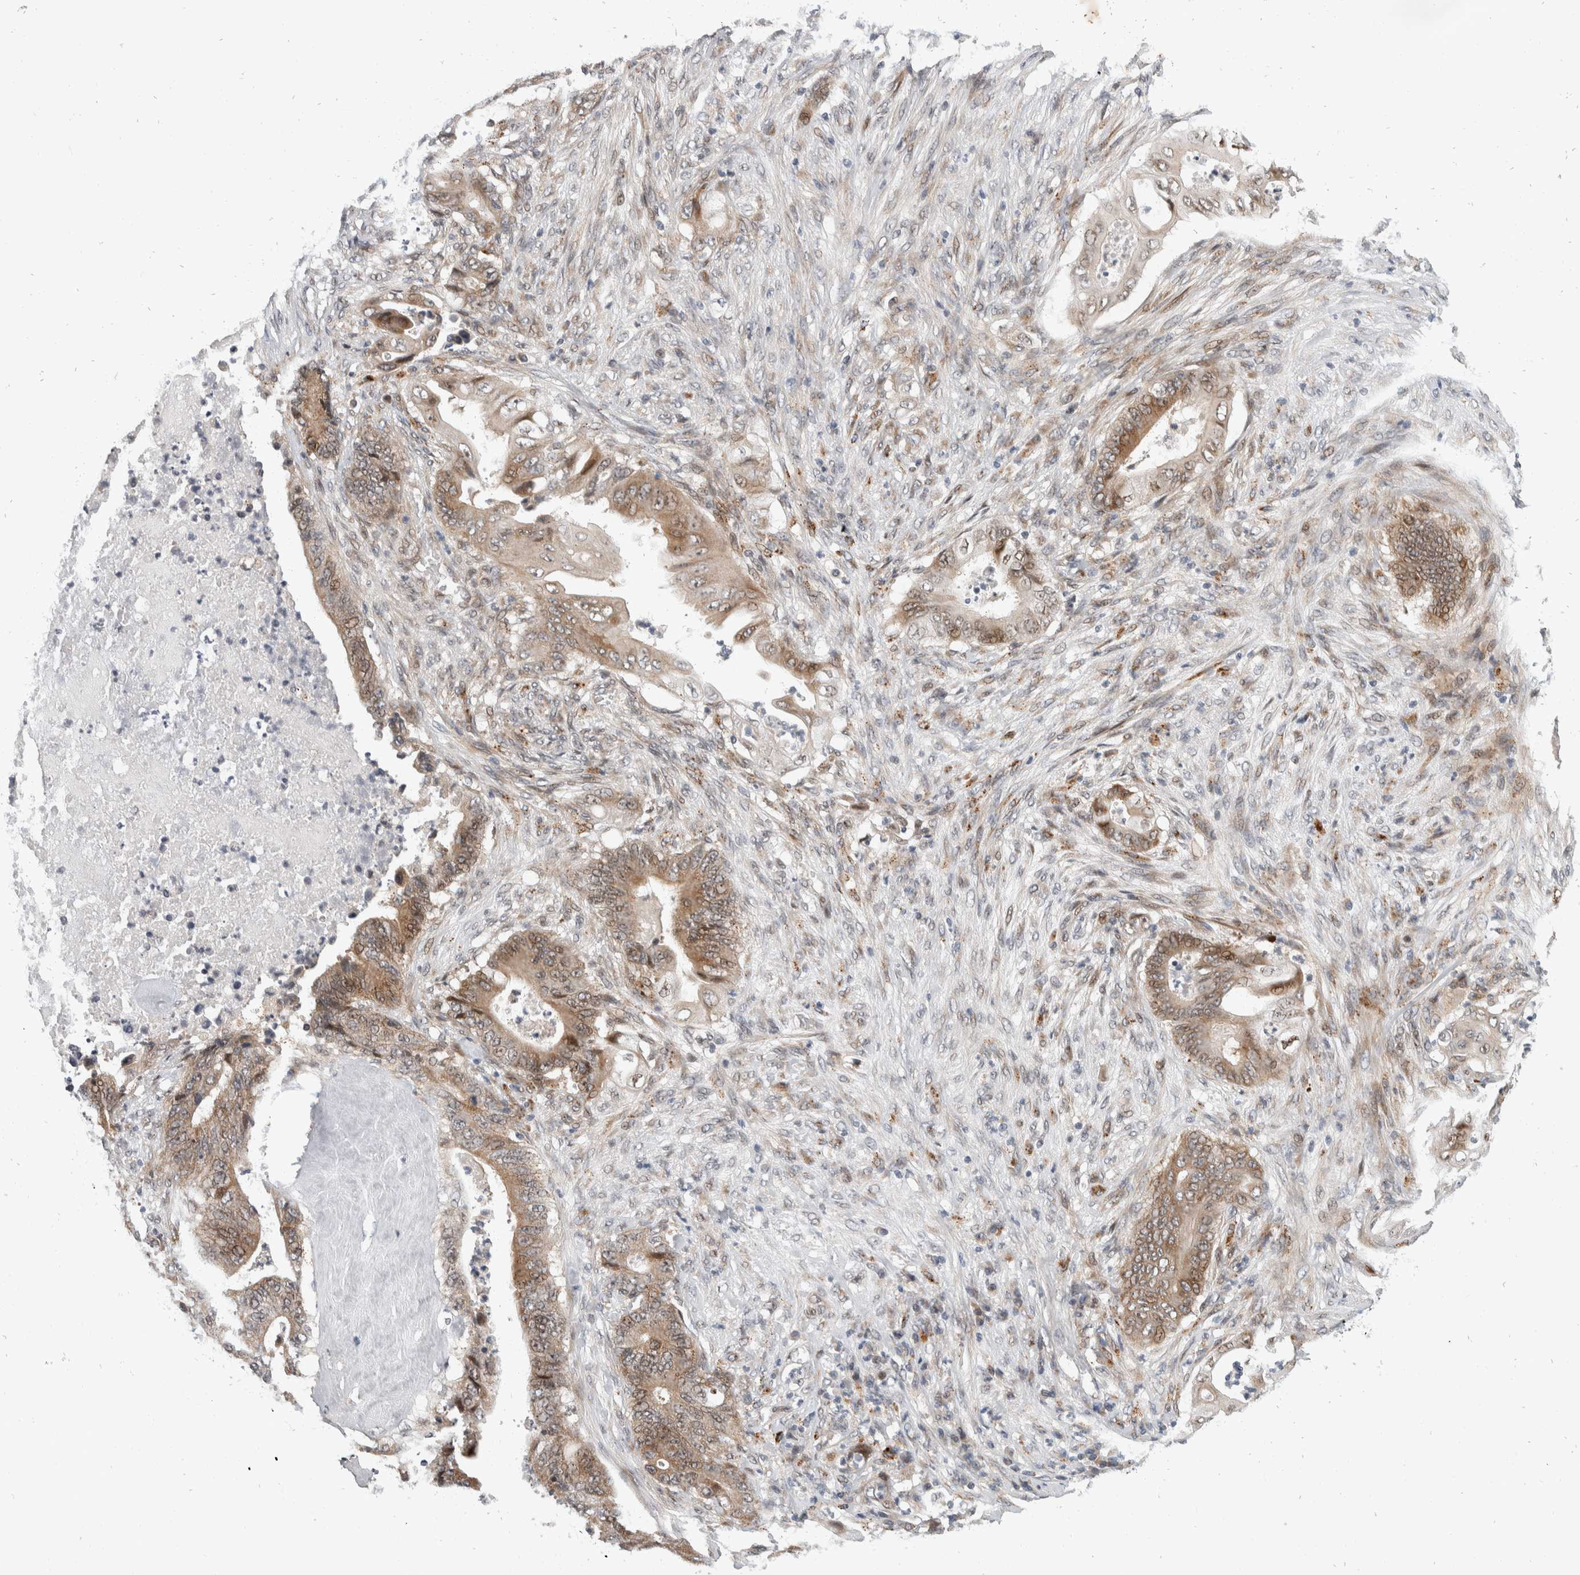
{"staining": {"intensity": "moderate", "quantity": ">75%", "location": "cytoplasmic/membranous,nuclear"}, "tissue": "stomach cancer", "cell_type": "Tumor cells", "image_type": "cancer", "snomed": [{"axis": "morphology", "description": "Adenocarcinoma, NOS"}, {"axis": "topography", "description": "Stomach"}], "caption": "A medium amount of moderate cytoplasmic/membranous and nuclear expression is appreciated in approximately >75% of tumor cells in stomach cancer tissue. (Brightfield microscopy of DAB IHC at high magnification).", "gene": "ZNF703", "patient": {"sex": "female", "age": 73}}